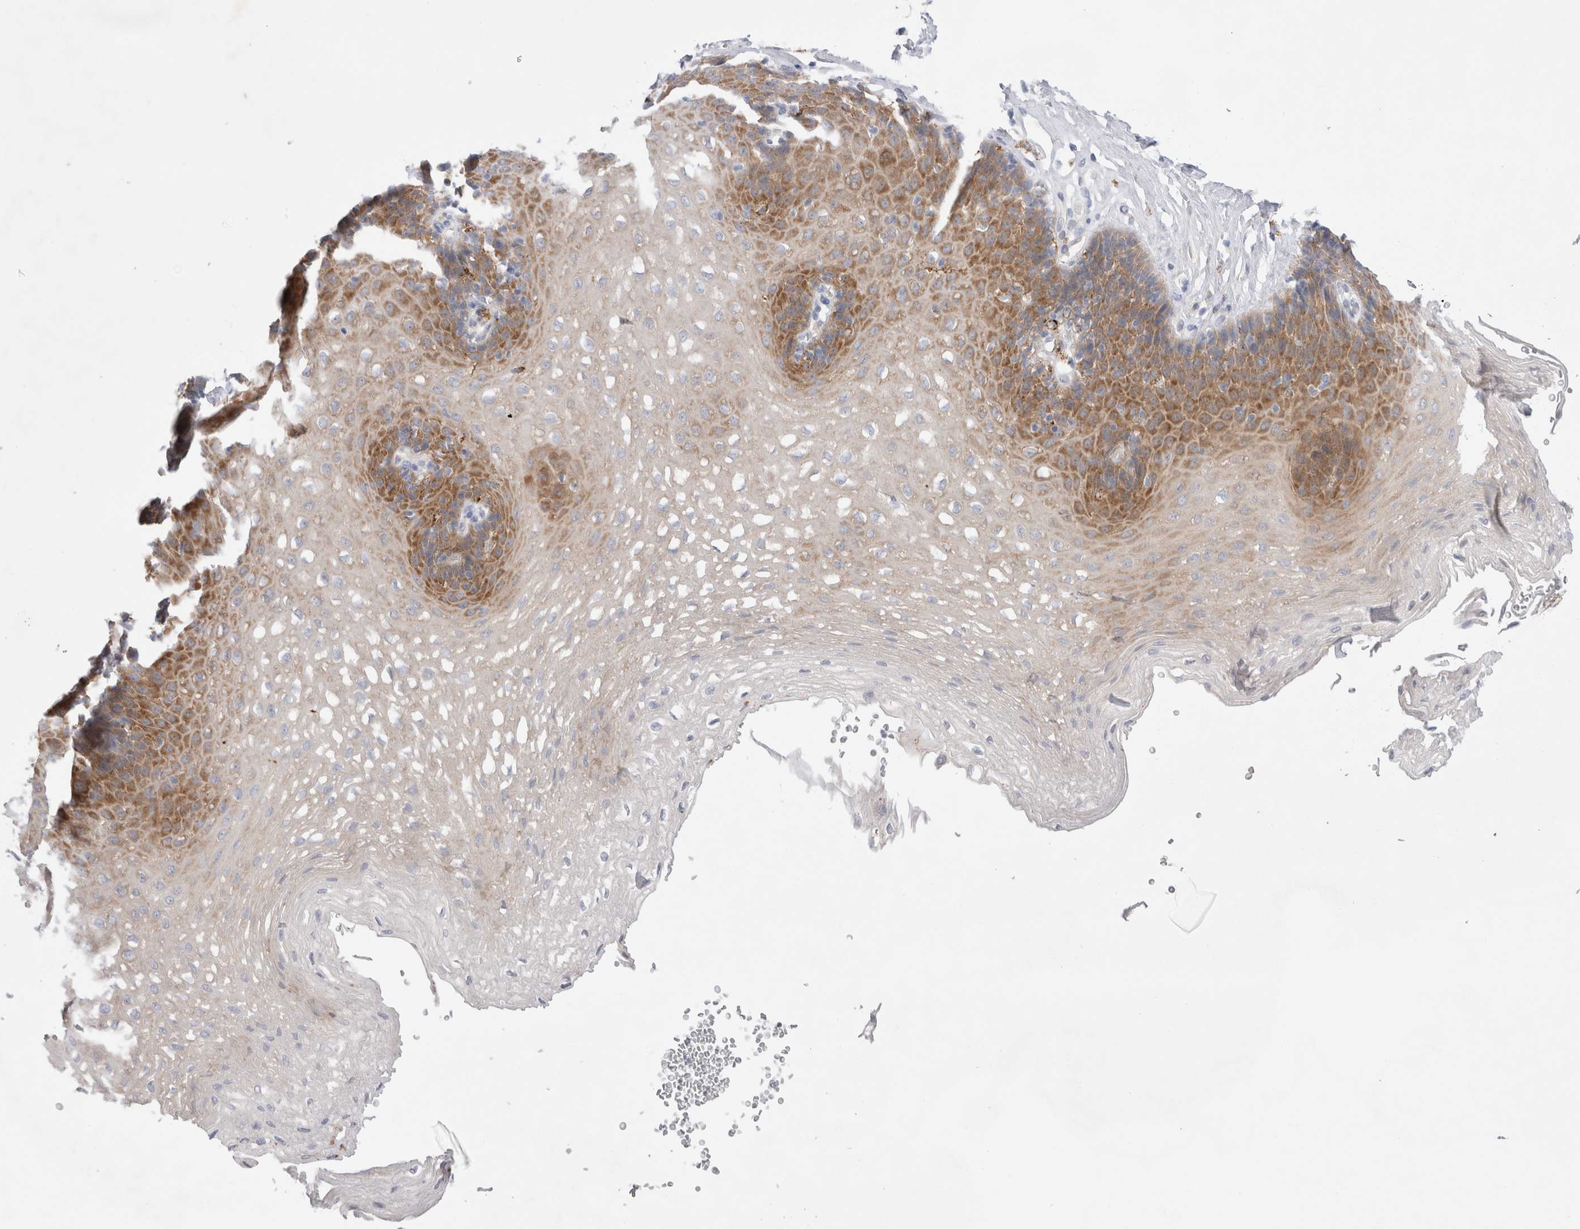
{"staining": {"intensity": "moderate", "quantity": "25%-75%", "location": "cytoplasmic/membranous"}, "tissue": "esophagus", "cell_type": "Squamous epithelial cells", "image_type": "normal", "snomed": [{"axis": "morphology", "description": "Normal tissue, NOS"}, {"axis": "topography", "description": "Esophagus"}], "caption": "Approximately 25%-75% of squamous epithelial cells in benign human esophagus show moderate cytoplasmic/membranous protein positivity as visualized by brown immunohistochemical staining.", "gene": "RBM12B", "patient": {"sex": "female", "age": 66}}